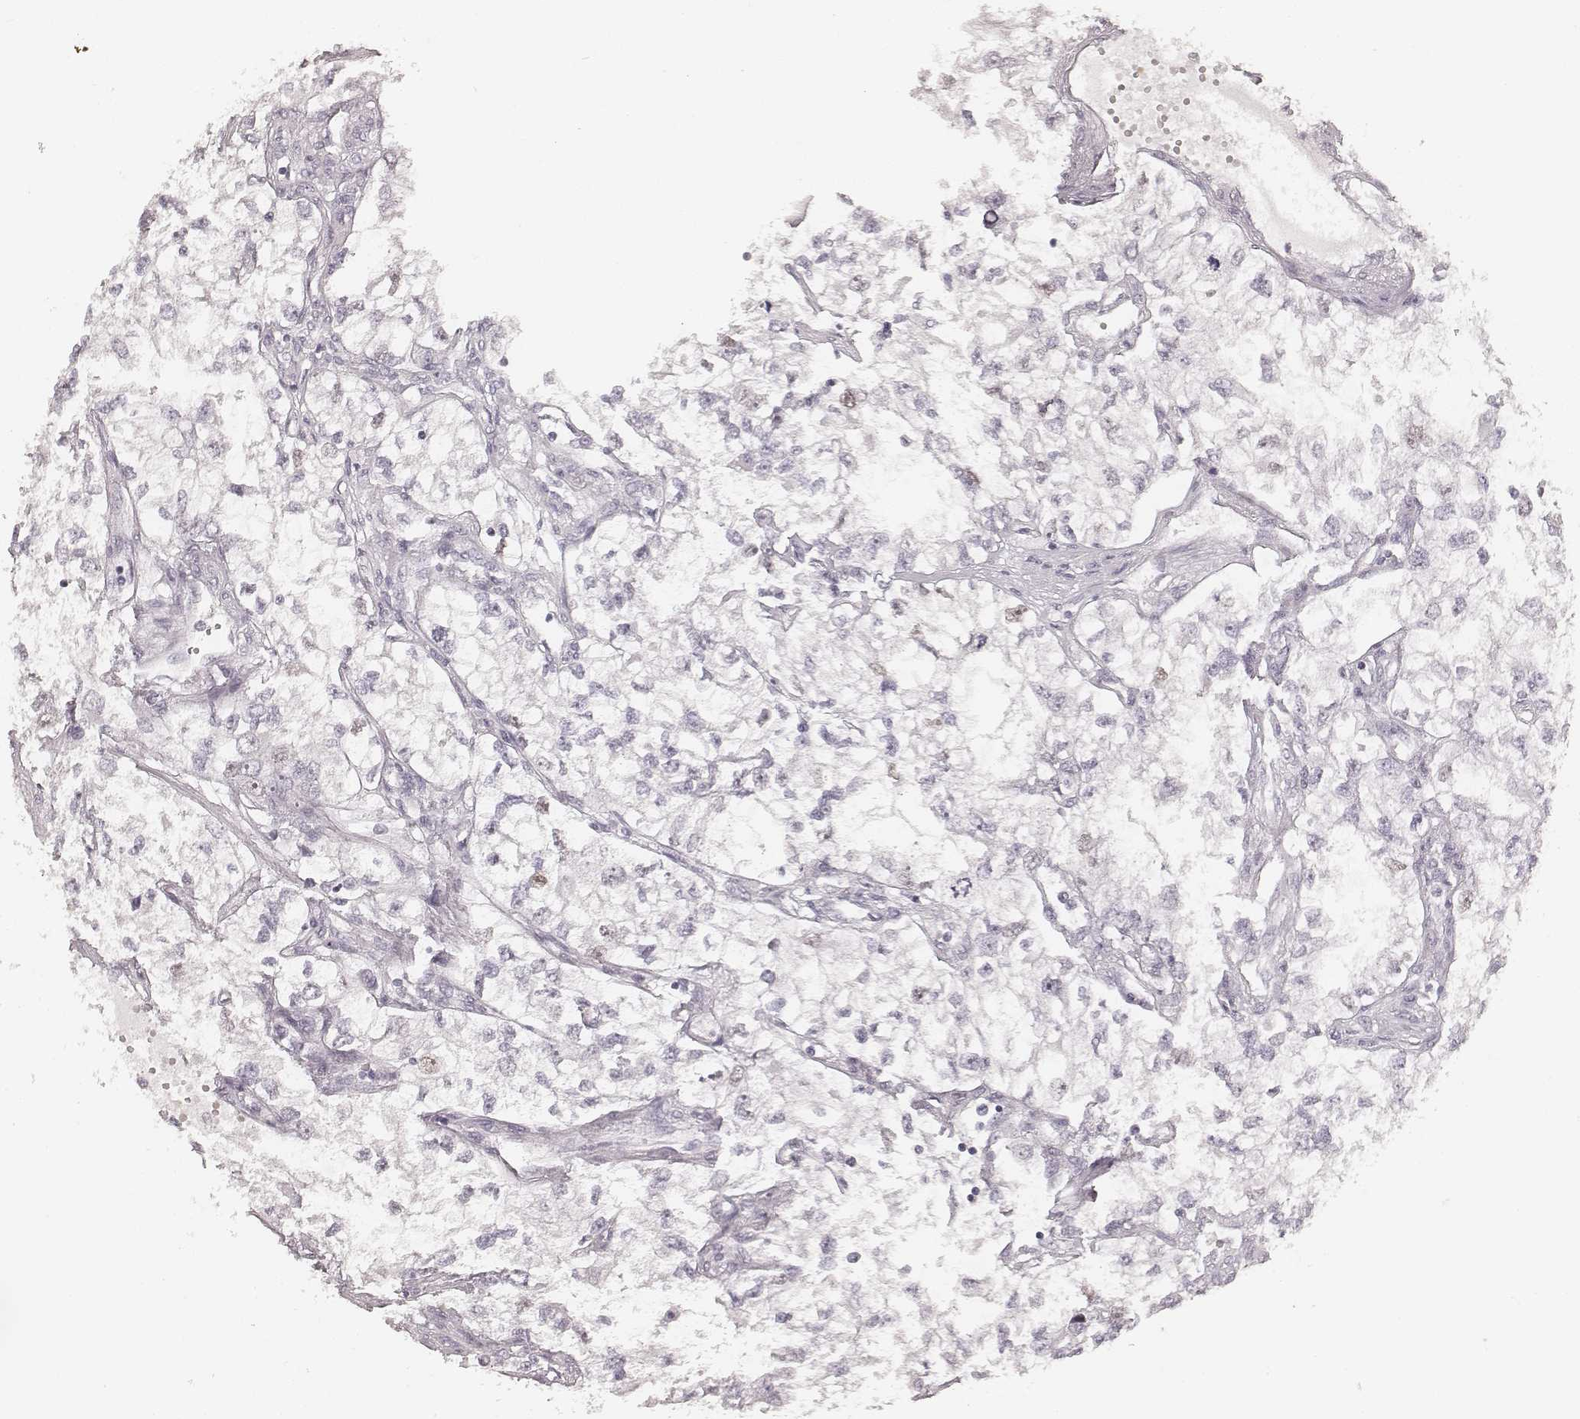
{"staining": {"intensity": "negative", "quantity": "none", "location": "none"}, "tissue": "renal cancer", "cell_type": "Tumor cells", "image_type": "cancer", "snomed": [{"axis": "morphology", "description": "Adenocarcinoma, NOS"}, {"axis": "topography", "description": "Kidney"}], "caption": "Immunohistochemistry of renal cancer reveals no positivity in tumor cells.", "gene": "TEX37", "patient": {"sex": "female", "age": 59}}